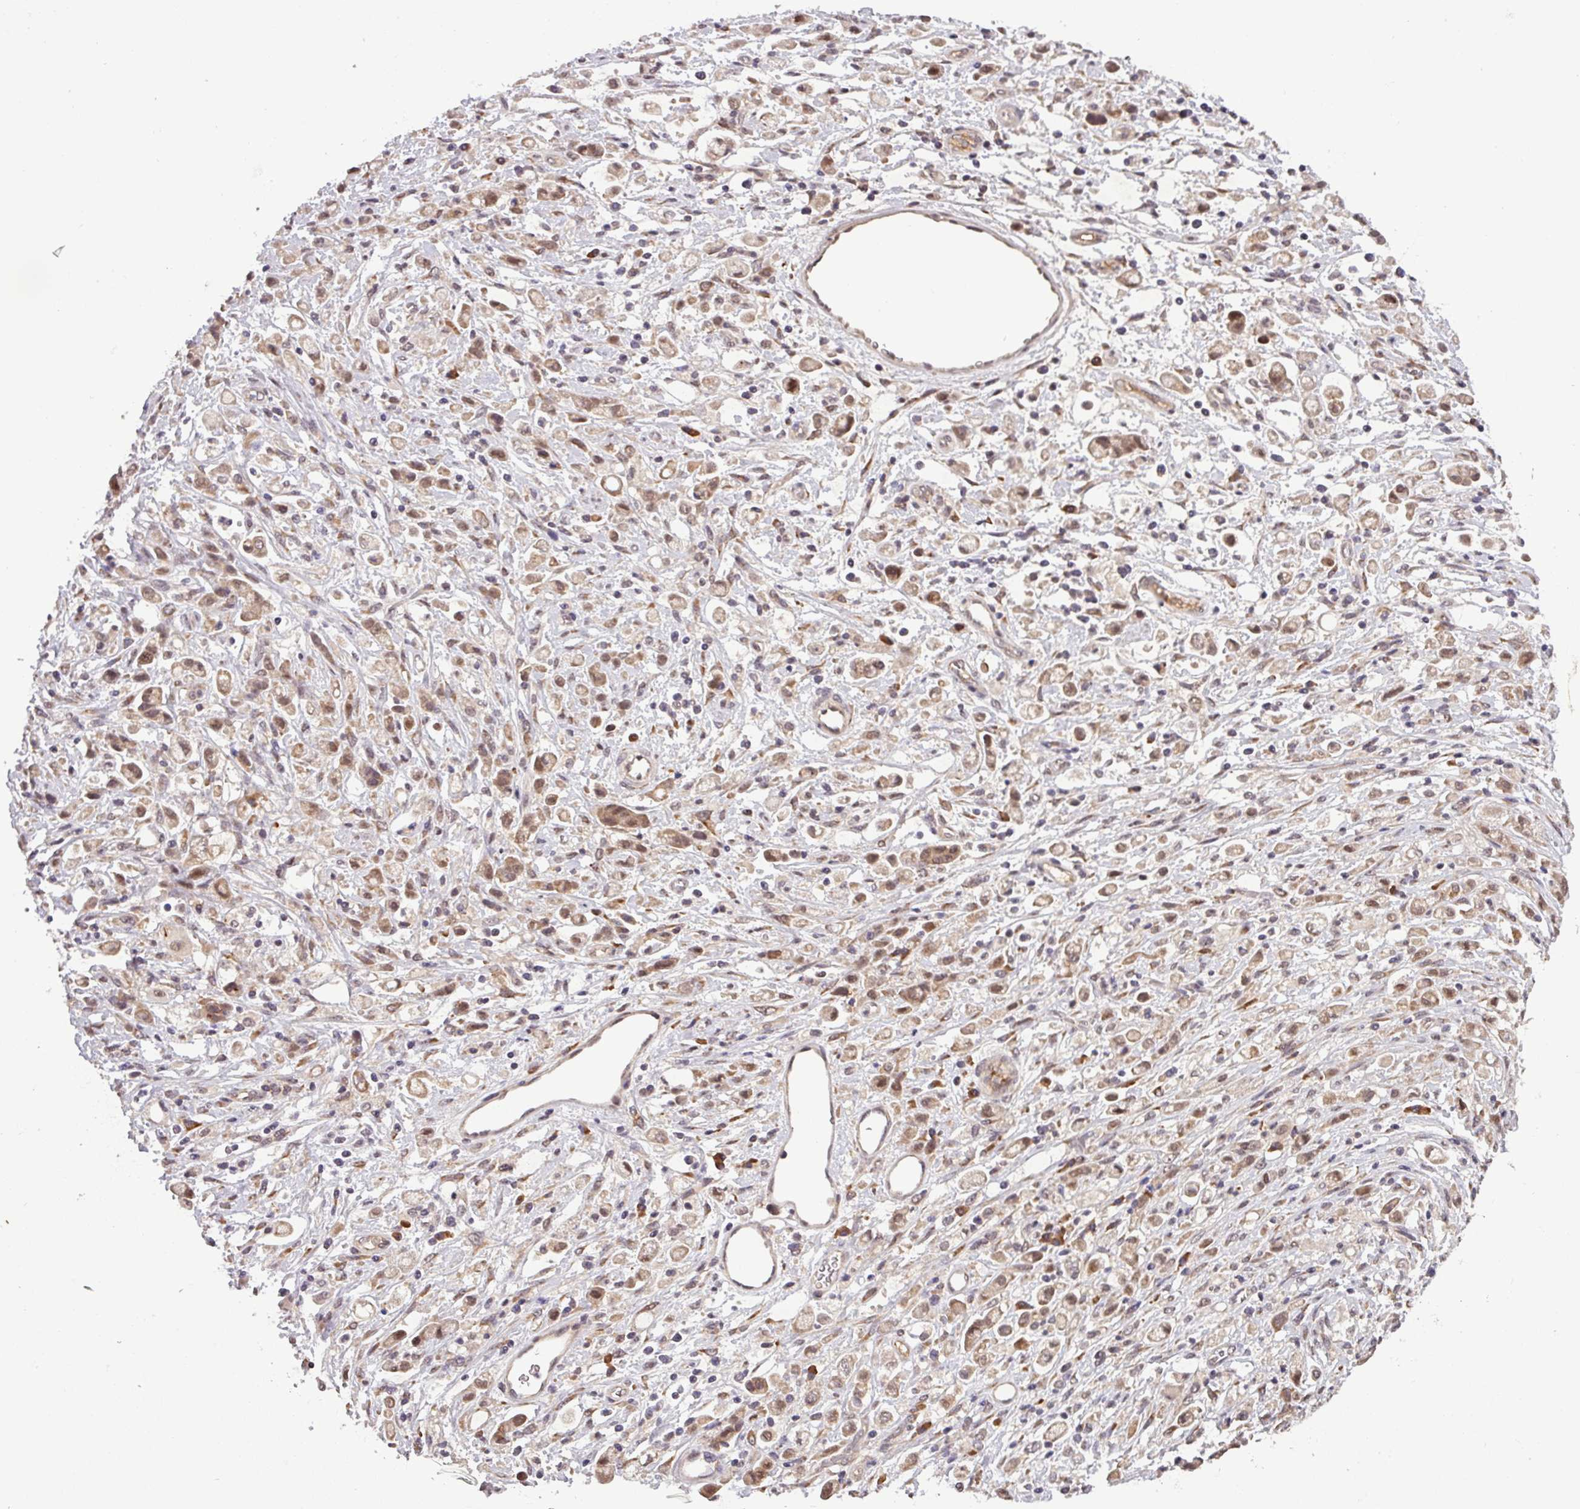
{"staining": {"intensity": "weak", "quantity": ">75%", "location": "cytoplasmic/membranous,nuclear"}, "tissue": "stomach cancer", "cell_type": "Tumor cells", "image_type": "cancer", "snomed": [{"axis": "morphology", "description": "Adenocarcinoma, NOS"}, {"axis": "topography", "description": "Stomach"}], "caption": "This photomicrograph shows IHC staining of stomach adenocarcinoma, with low weak cytoplasmic/membranous and nuclear staining in approximately >75% of tumor cells.", "gene": "NOB1", "patient": {"sex": "female", "age": 60}}